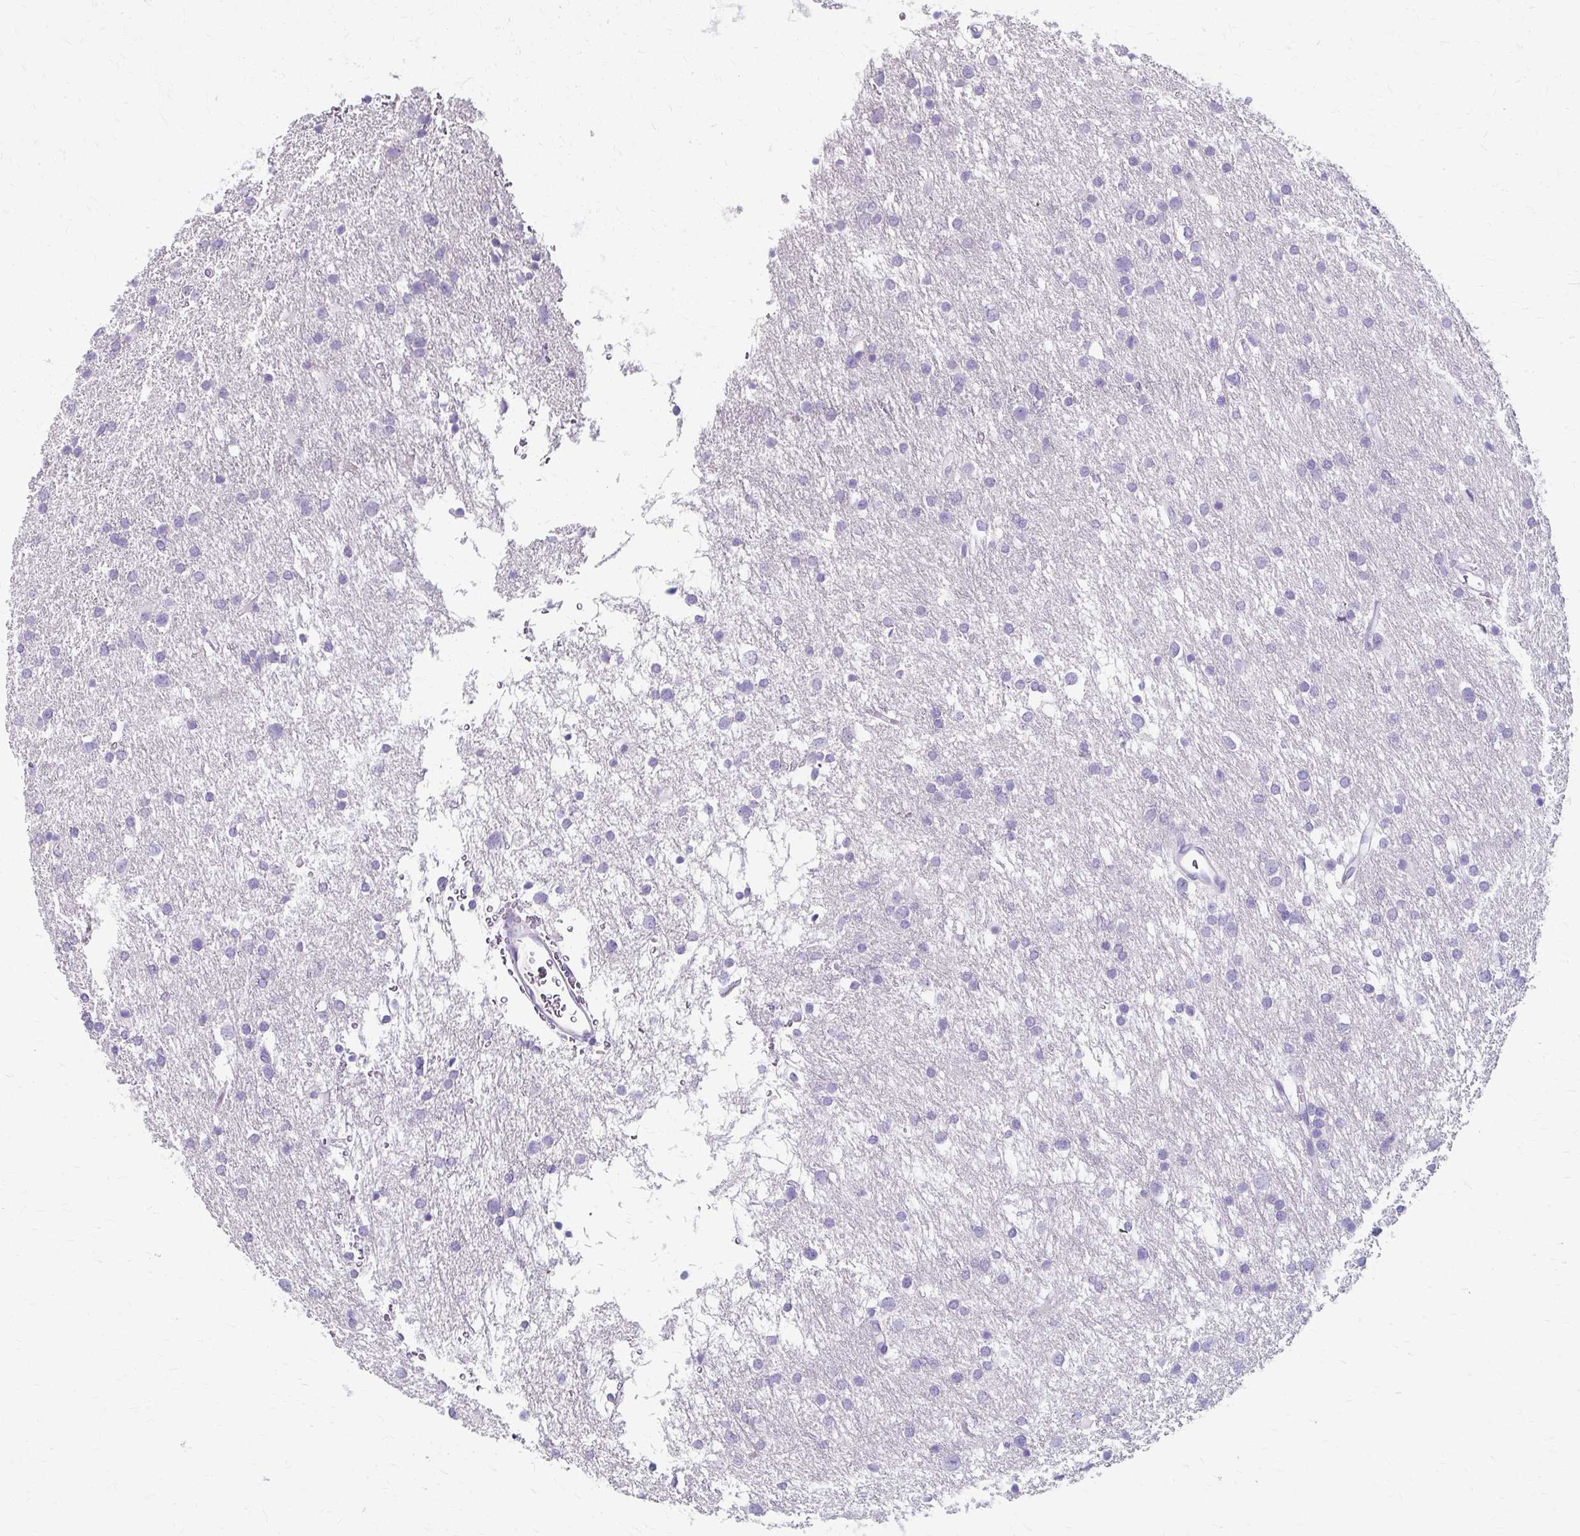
{"staining": {"intensity": "negative", "quantity": "none", "location": "none"}, "tissue": "glioma", "cell_type": "Tumor cells", "image_type": "cancer", "snomed": [{"axis": "morphology", "description": "Glioma, malignant, Low grade"}, {"axis": "topography", "description": "Brain"}], "caption": "Tumor cells are negative for brown protein staining in malignant low-grade glioma.", "gene": "ZNF555", "patient": {"sex": "female", "age": 32}}